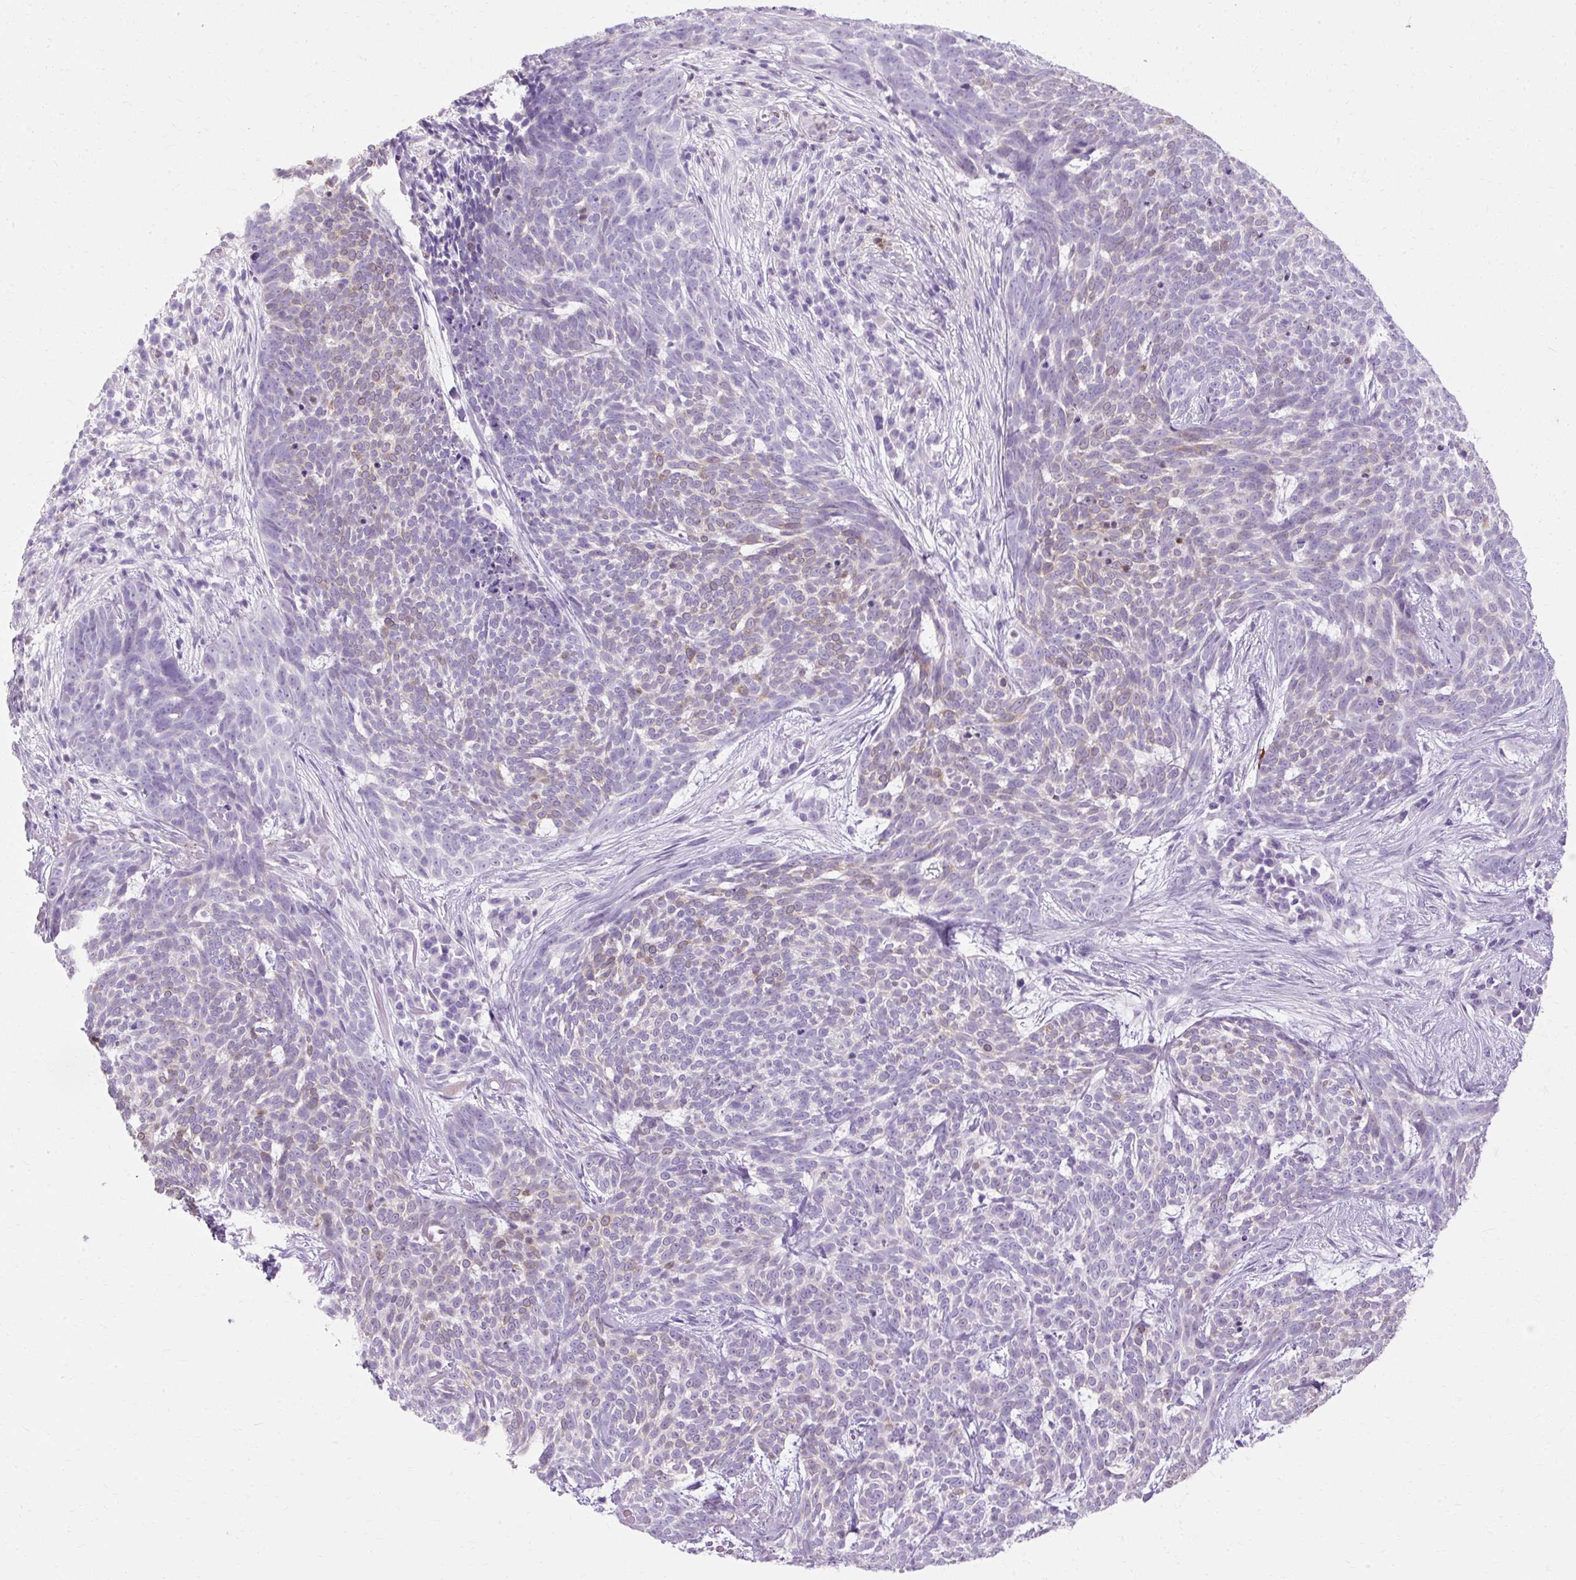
{"staining": {"intensity": "negative", "quantity": "none", "location": "none"}, "tissue": "skin cancer", "cell_type": "Tumor cells", "image_type": "cancer", "snomed": [{"axis": "morphology", "description": "Basal cell carcinoma"}, {"axis": "topography", "description": "Skin"}], "caption": "The immunohistochemistry micrograph has no significant expression in tumor cells of skin cancer tissue.", "gene": "HSD11B1", "patient": {"sex": "female", "age": 93}}